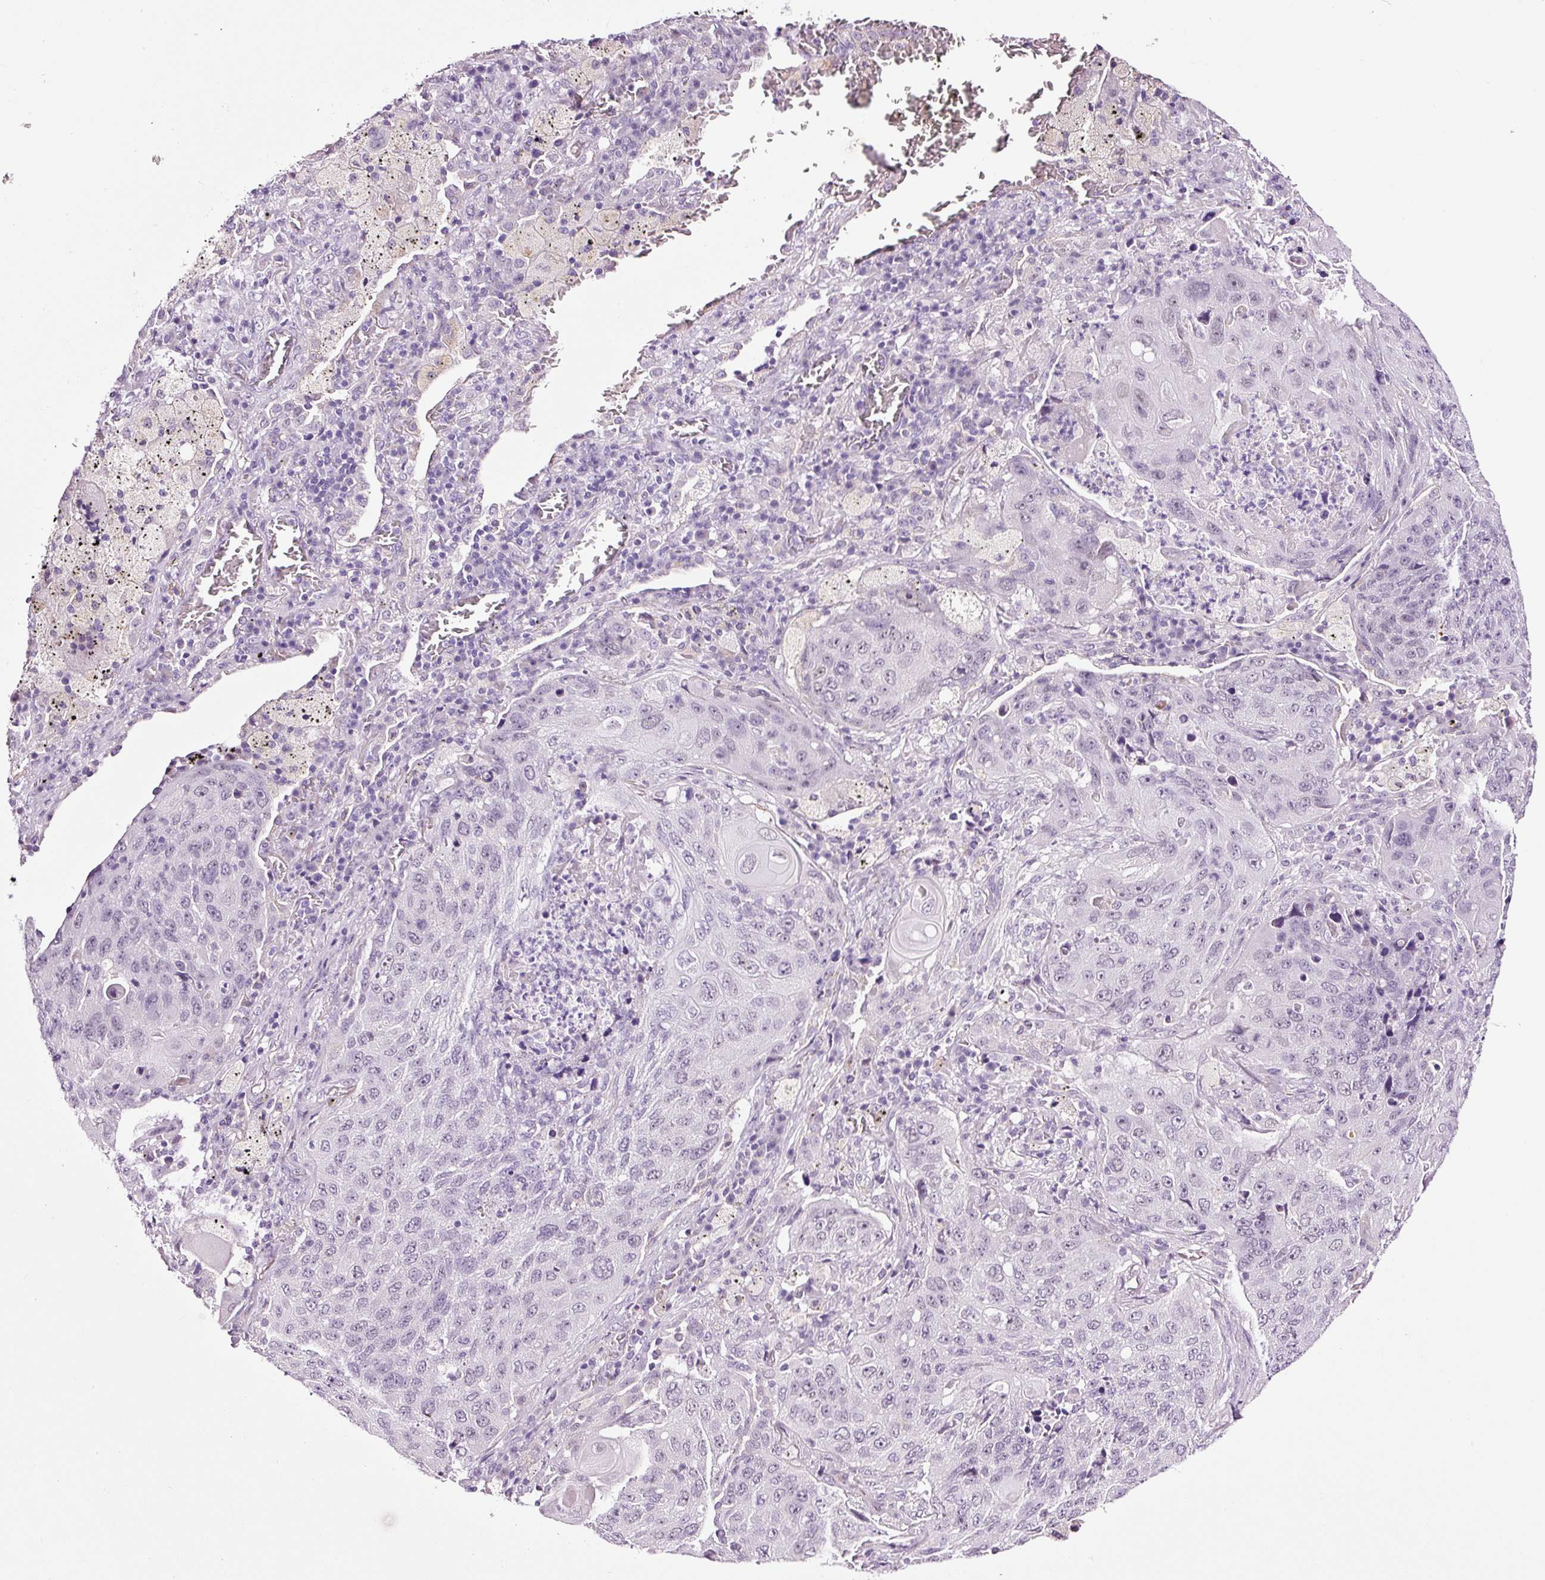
{"staining": {"intensity": "negative", "quantity": "none", "location": "none"}, "tissue": "lung cancer", "cell_type": "Tumor cells", "image_type": "cancer", "snomed": [{"axis": "morphology", "description": "Squamous cell carcinoma, NOS"}, {"axis": "topography", "description": "Lung"}], "caption": "An immunohistochemistry histopathology image of squamous cell carcinoma (lung) is shown. There is no staining in tumor cells of squamous cell carcinoma (lung).", "gene": "RTF2", "patient": {"sex": "female", "age": 63}}